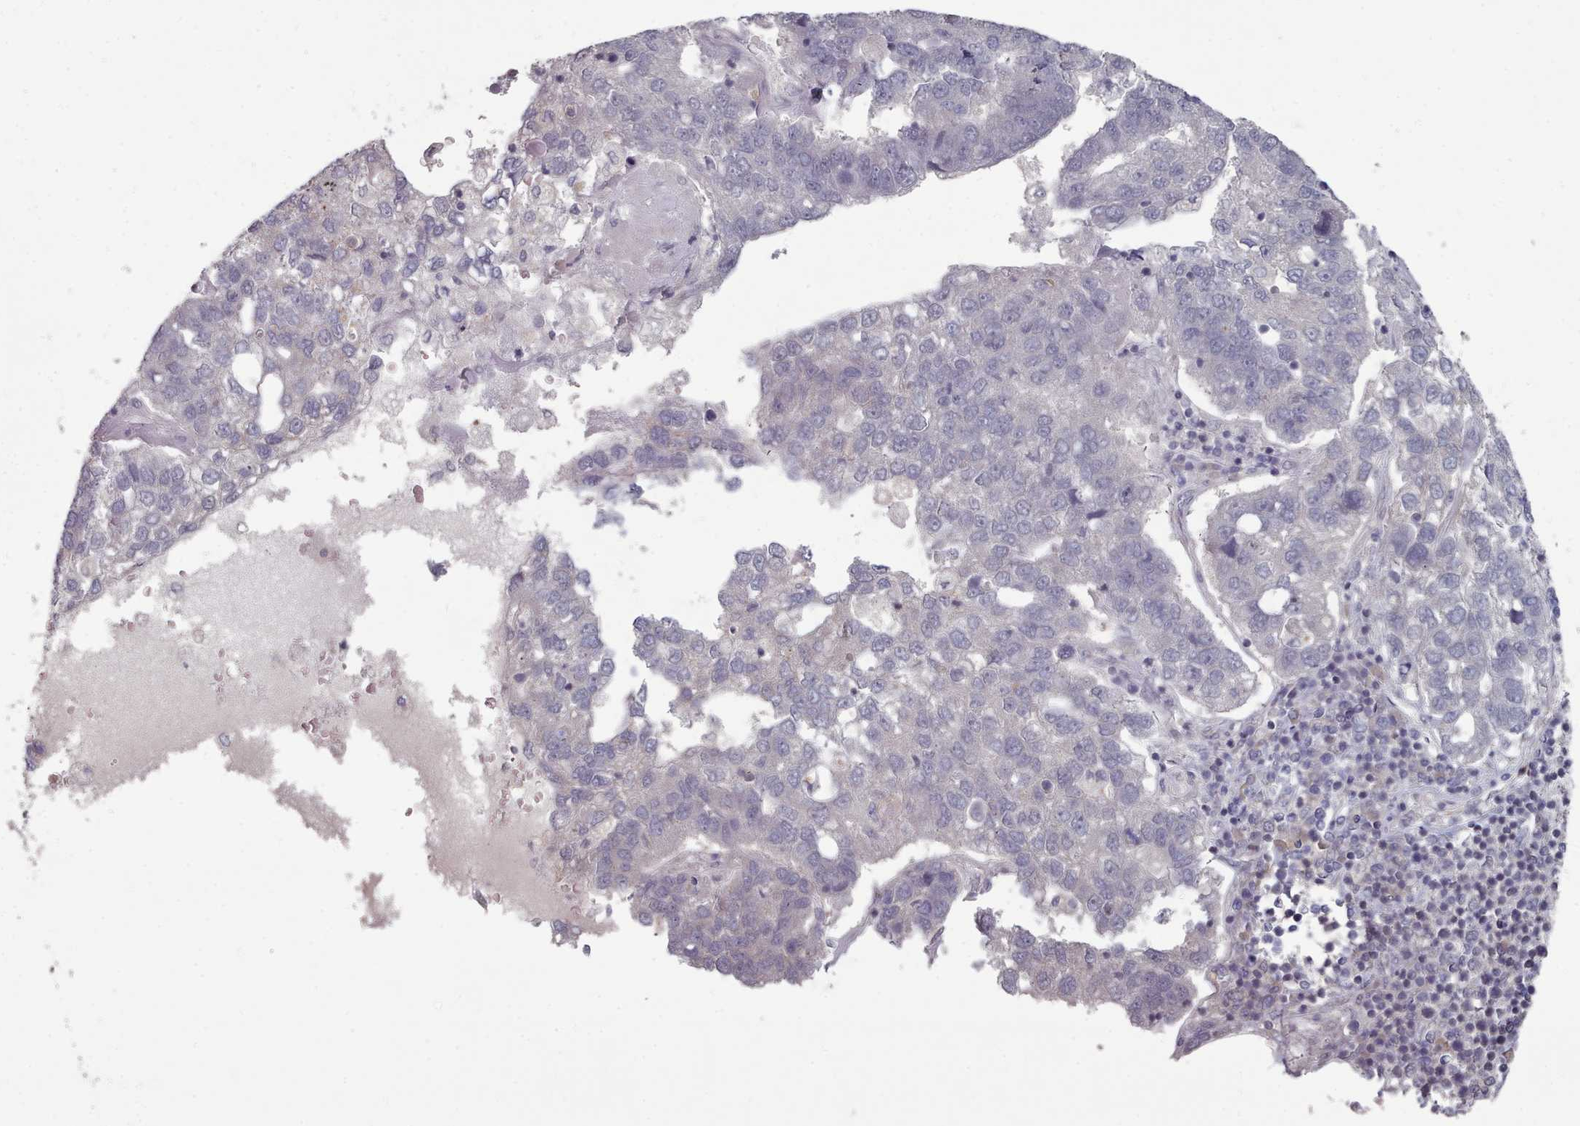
{"staining": {"intensity": "negative", "quantity": "none", "location": "none"}, "tissue": "pancreatic cancer", "cell_type": "Tumor cells", "image_type": "cancer", "snomed": [{"axis": "morphology", "description": "Adenocarcinoma, NOS"}, {"axis": "topography", "description": "Pancreas"}], "caption": "Immunohistochemical staining of pancreatic adenocarcinoma exhibits no significant positivity in tumor cells. Brightfield microscopy of immunohistochemistry stained with DAB (brown) and hematoxylin (blue), captured at high magnification.", "gene": "HYAL3", "patient": {"sex": "female", "age": 61}}